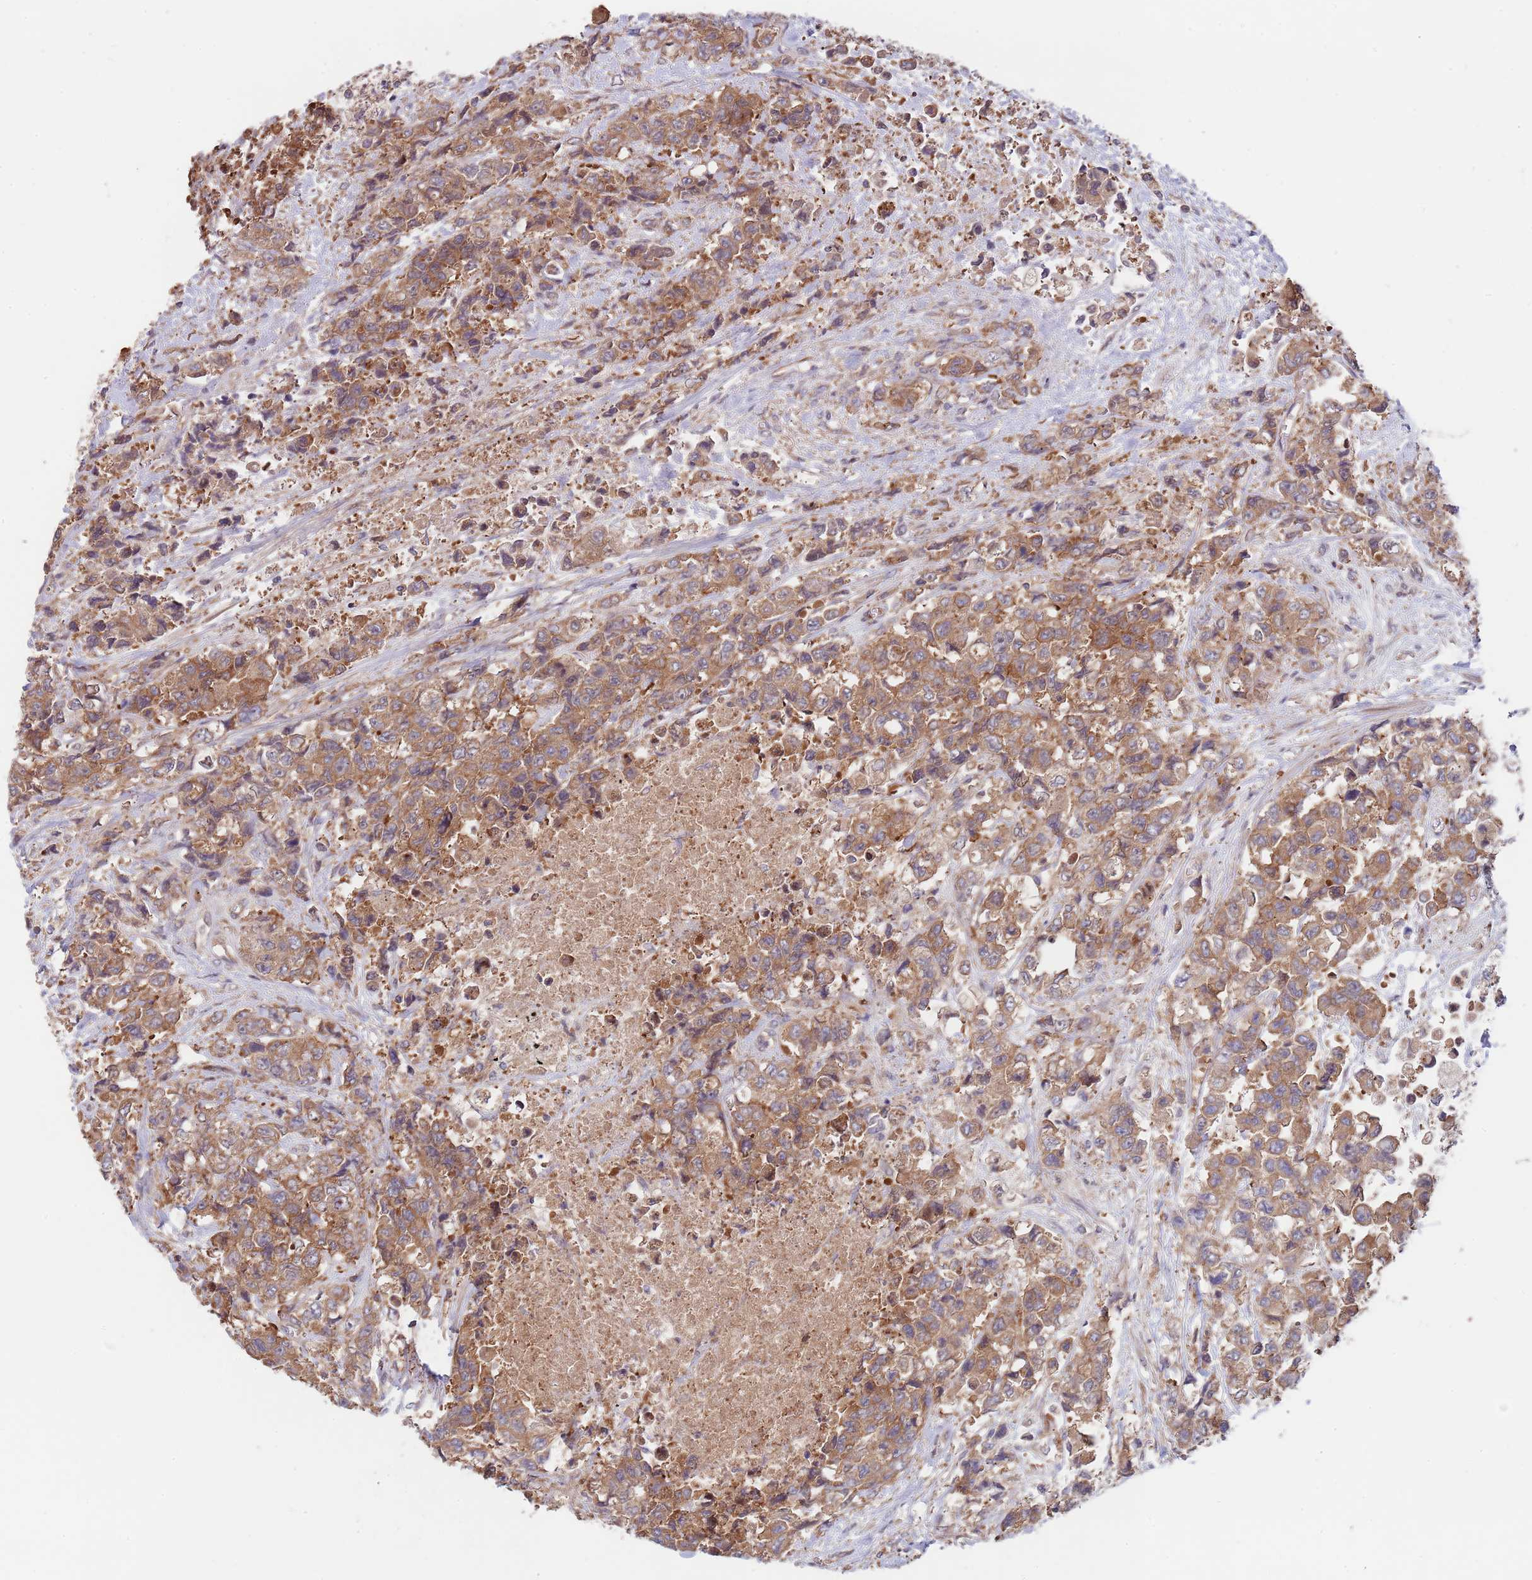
{"staining": {"intensity": "strong", "quantity": ">75%", "location": "cytoplasmic/membranous"}, "tissue": "urothelial cancer", "cell_type": "Tumor cells", "image_type": "cancer", "snomed": [{"axis": "morphology", "description": "Urothelial carcinoma, High grade"}, {"axis": "topography", "description": "Urinary bladder"}], "caption": "An IHC image of neoplastic tissue is shown. Protein staining in brown labels strong cytoplasmic/membranous positivity in urothelial cancer within tumor cells.", "gene": "EIF3F", "patient": {"sex": "female", "age": 78}}